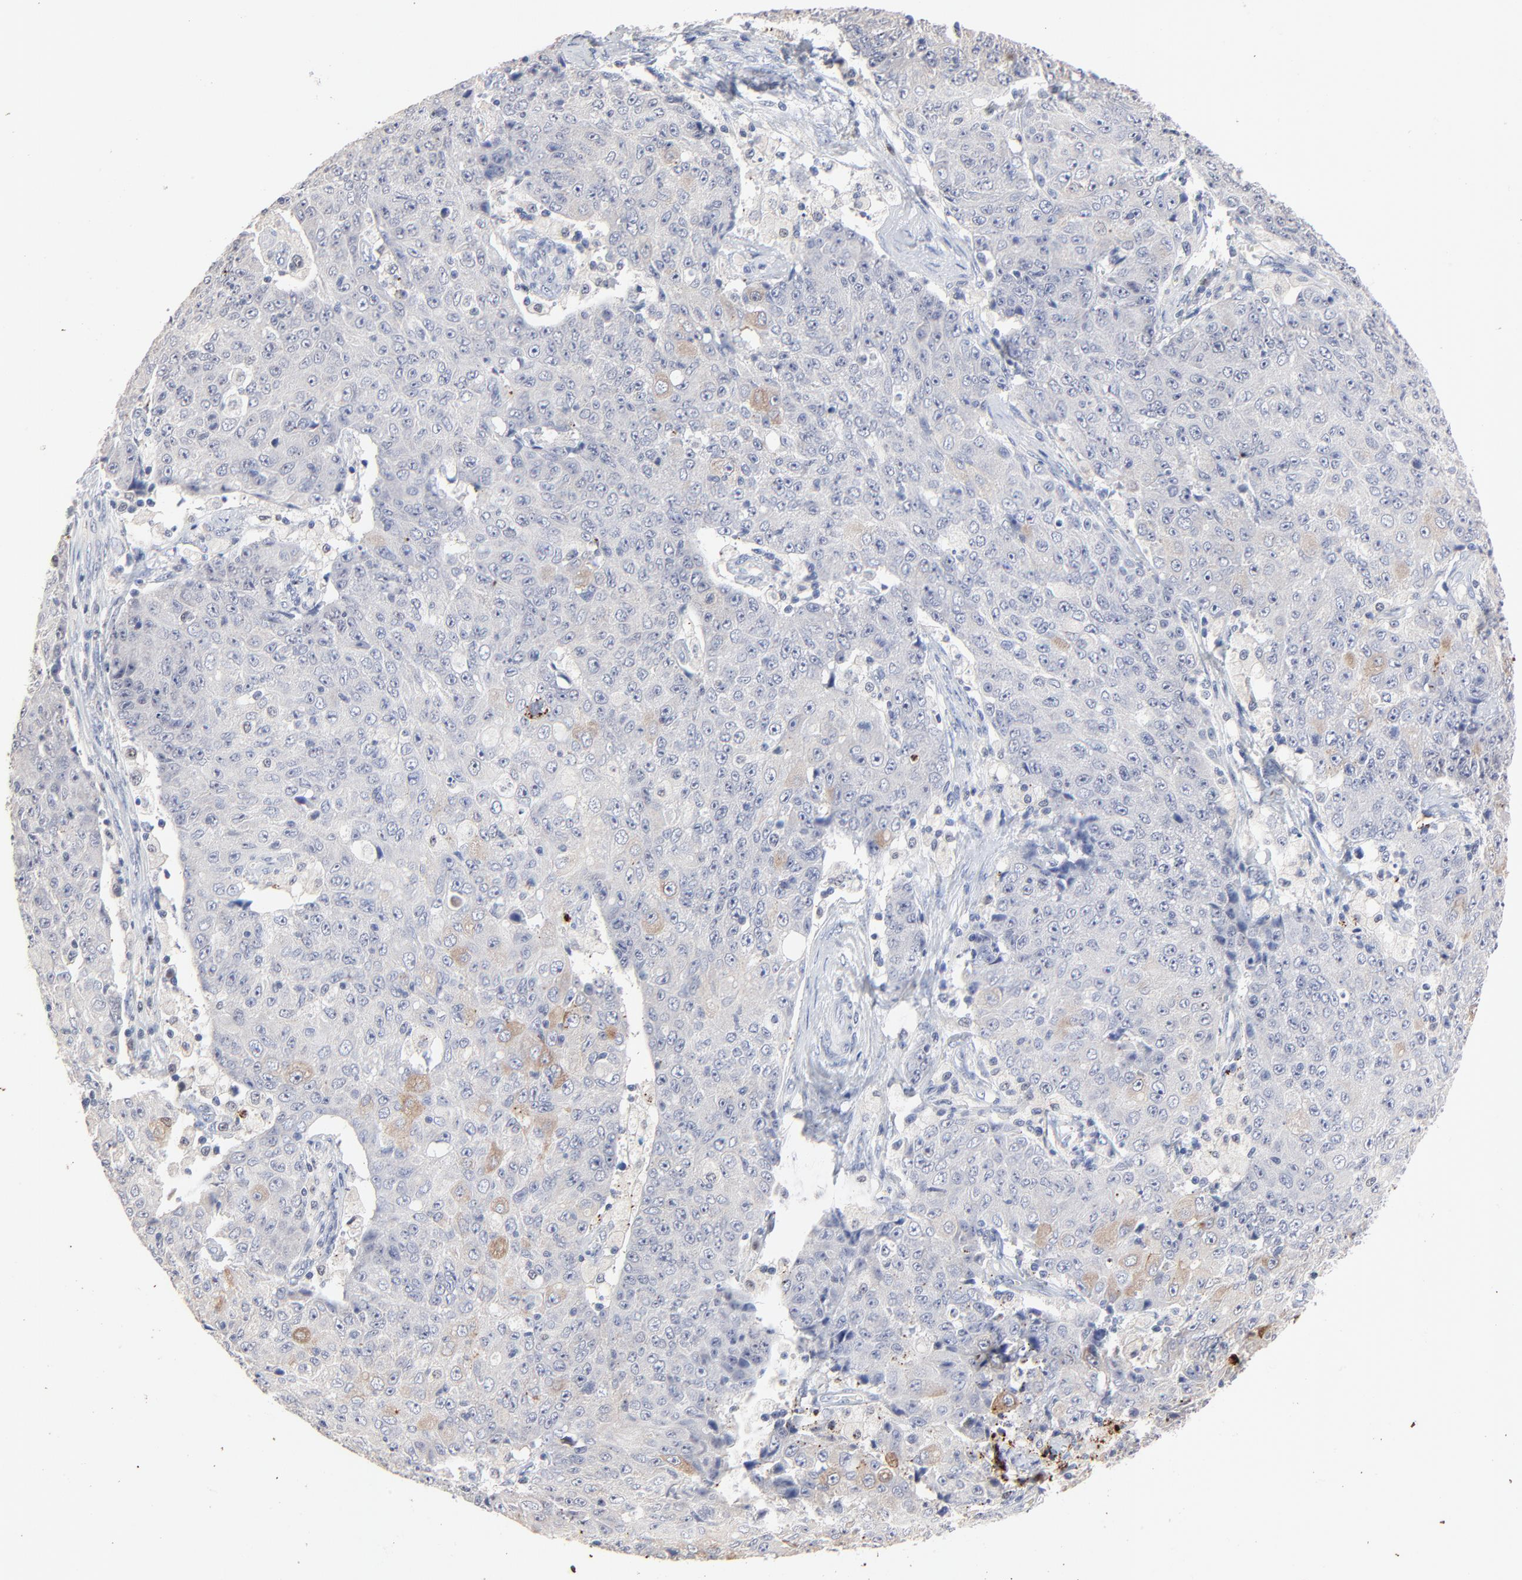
{"staining": {"intensity": "weak", "quantity": "<25%", "location": "cytoplasmic/membranous"}, "tissue": "ovarian cancer", "cell_type": "Tumor cells", "image_type": "cancer", "snomed": [{"axis": "morphology", "description": "Carcinoma, endometroid"}, {"axis": "topography", "description": "Ovary"}], "caption": "Micrograph shows no protein expression in tumor cells of ovarian cancer (endometroid carcinoma) tissue. (Brightfield microscopy of DAB (3,3'-diaminobenzidine) immunohistochemistry (IHC) at high magnification).", "gene": "AADAC", "patient": {"sex": "female", "age": 42}}